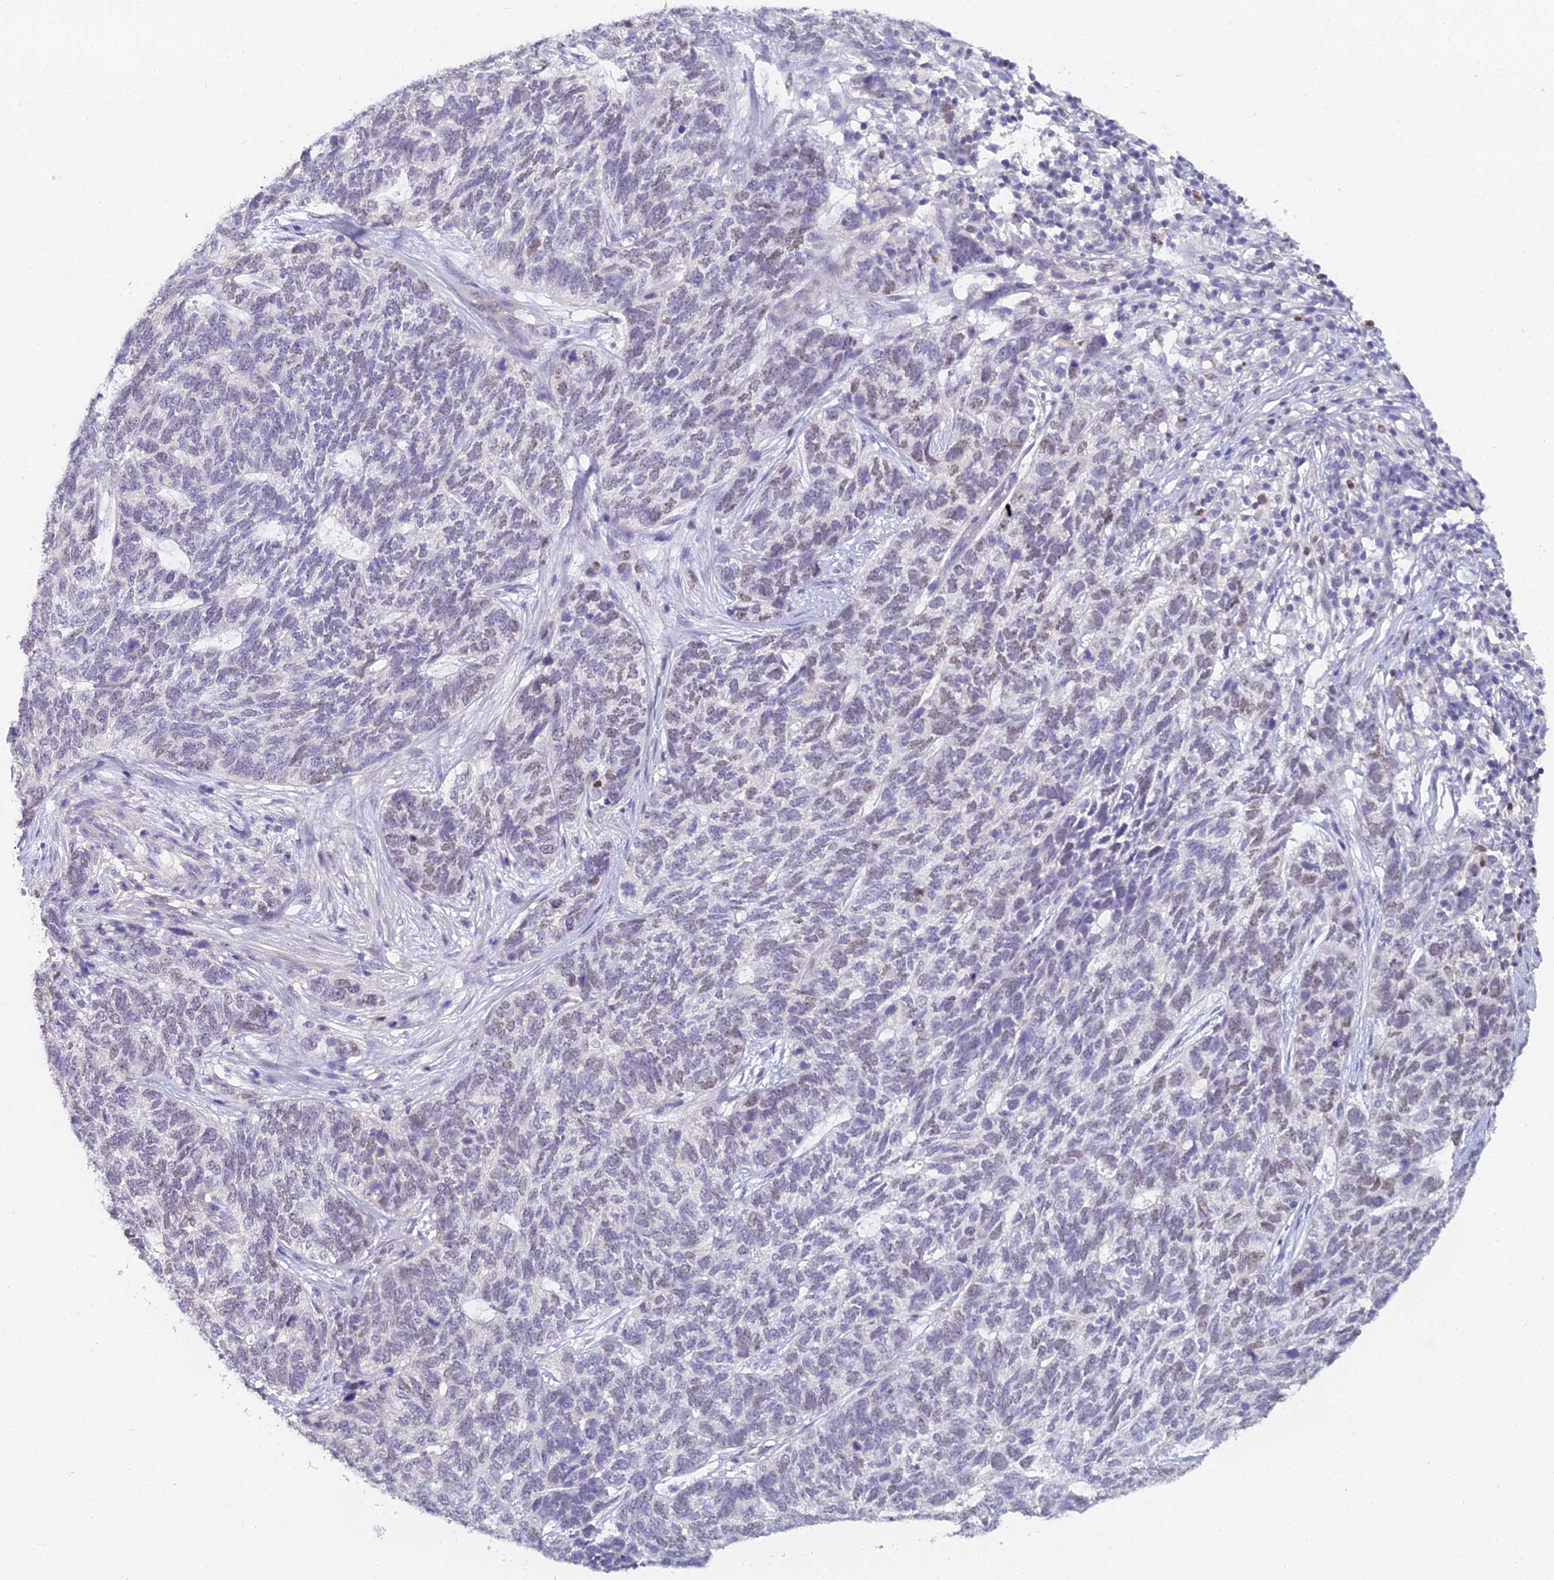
{"staining": {"intensity": "weak", "quantity": "<25%", "location": "nuclear"}, "tissue": "skin cancer", "cell_type": "Tumor cells", "image_type": "cancer", "snomed": [{"axis": "morphology", "description": "Basal cell carcinoma"}, {"axis": "topography", "description": "Skin"}], "caption": "Basal cell carcinoma (skin) was stained to show a protein in brown. There is no significant staining in tumor cells. Nuclei are stained in blue.", "gene": "MCM2", "patient": {"sex": "female", "age": 65}}